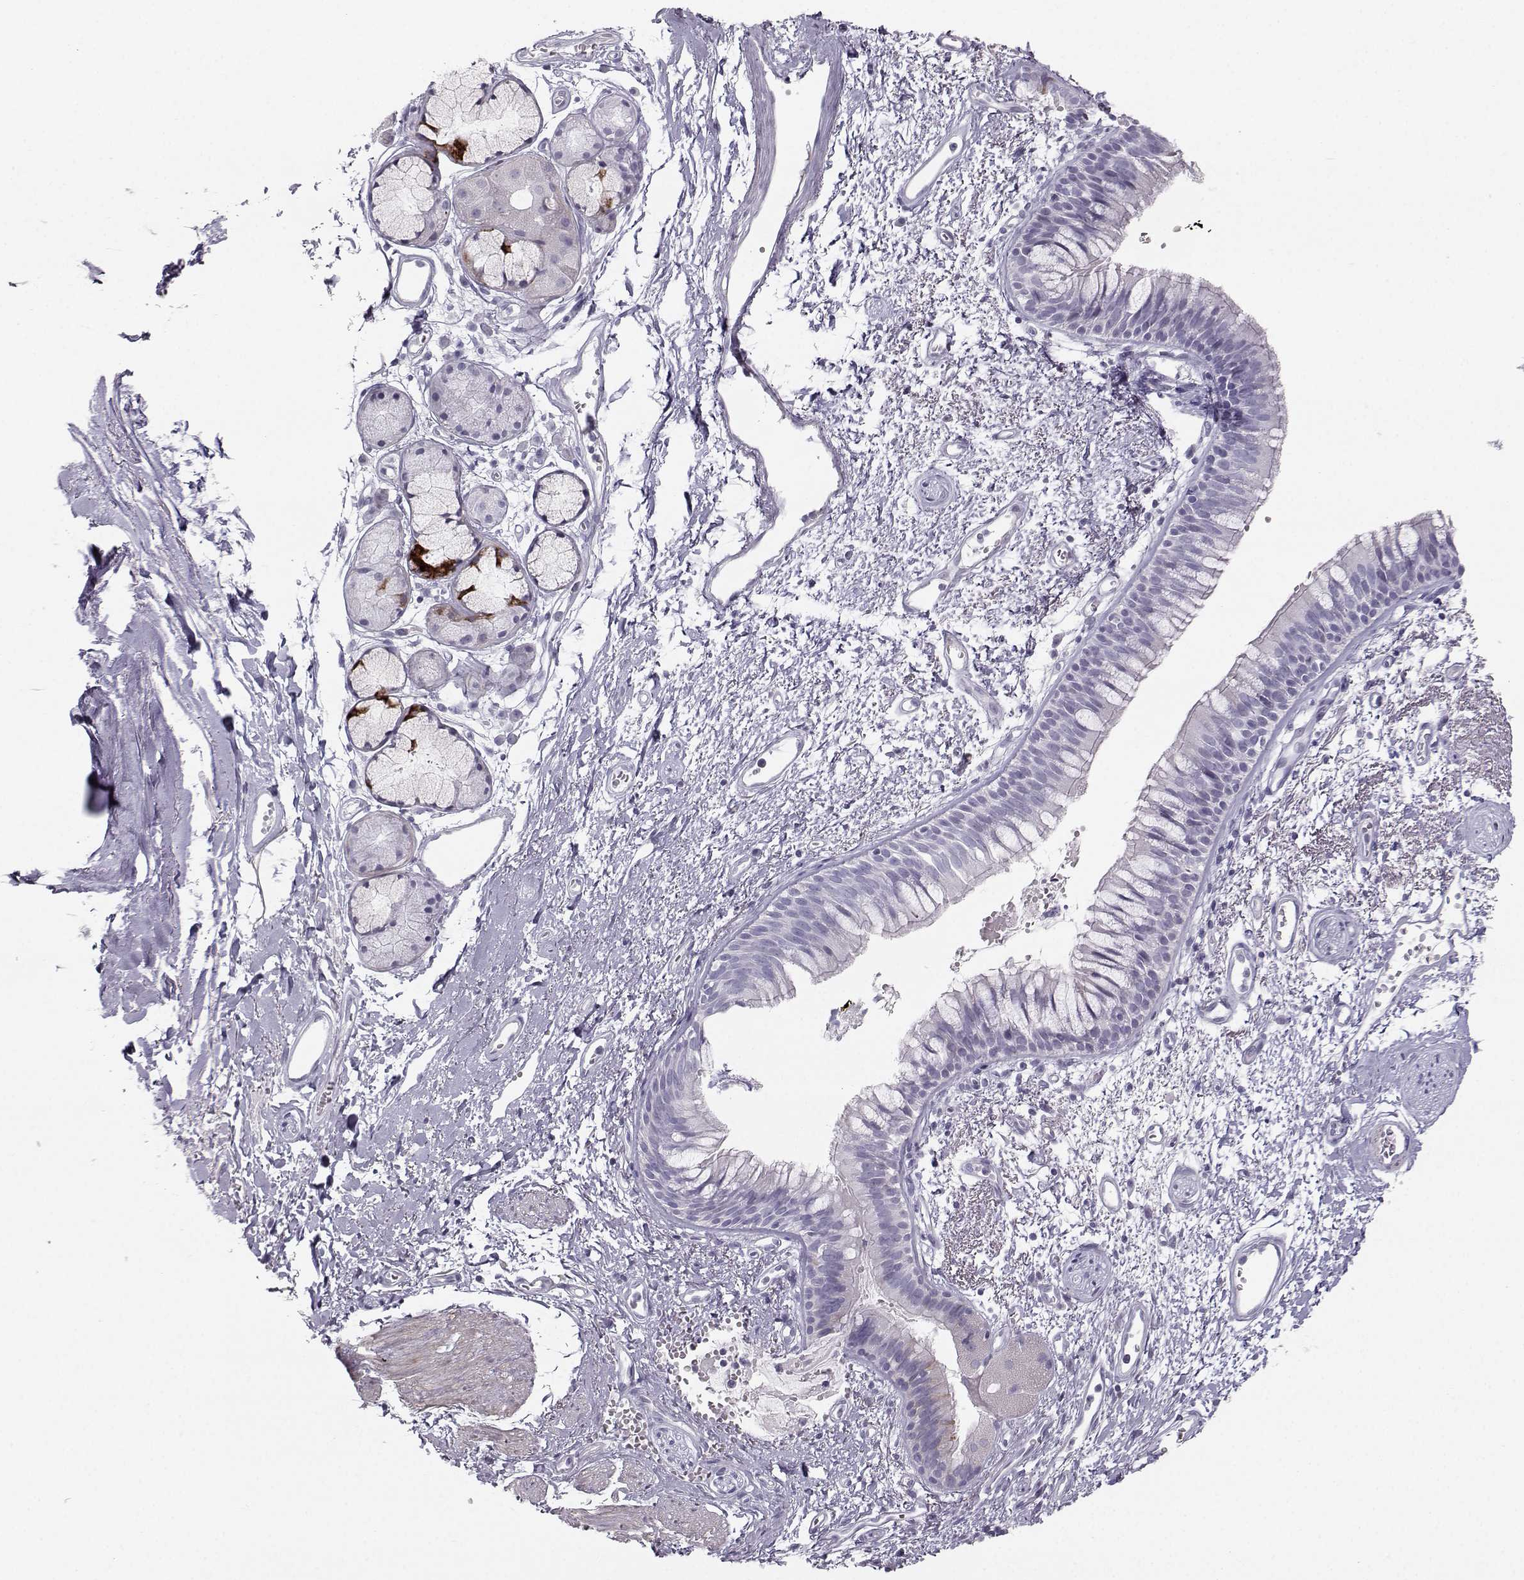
{"staining": {"intensity": "weak", "quantity": "<25%", "location": "cytoplasmic/membranous"}, "tissue": "bronchus", "cell_type": "Respiratory epithelial cells", "image_type": "normal", "snomed": [{"axis": "morphology", "description": "Normal tissue, NOS"}, {"axis": "topography", "description": "Cartilage tissue"}, {"axis": "topography", "description": "Bronchus"}], "caption": "High power microscopy micrograph of an IHC histopathology image of benign bronchus, revealing no significant expression in respiratory epithelial cells.", "gene": "CASR", "patient": {"sex": "male", "age": 66}}